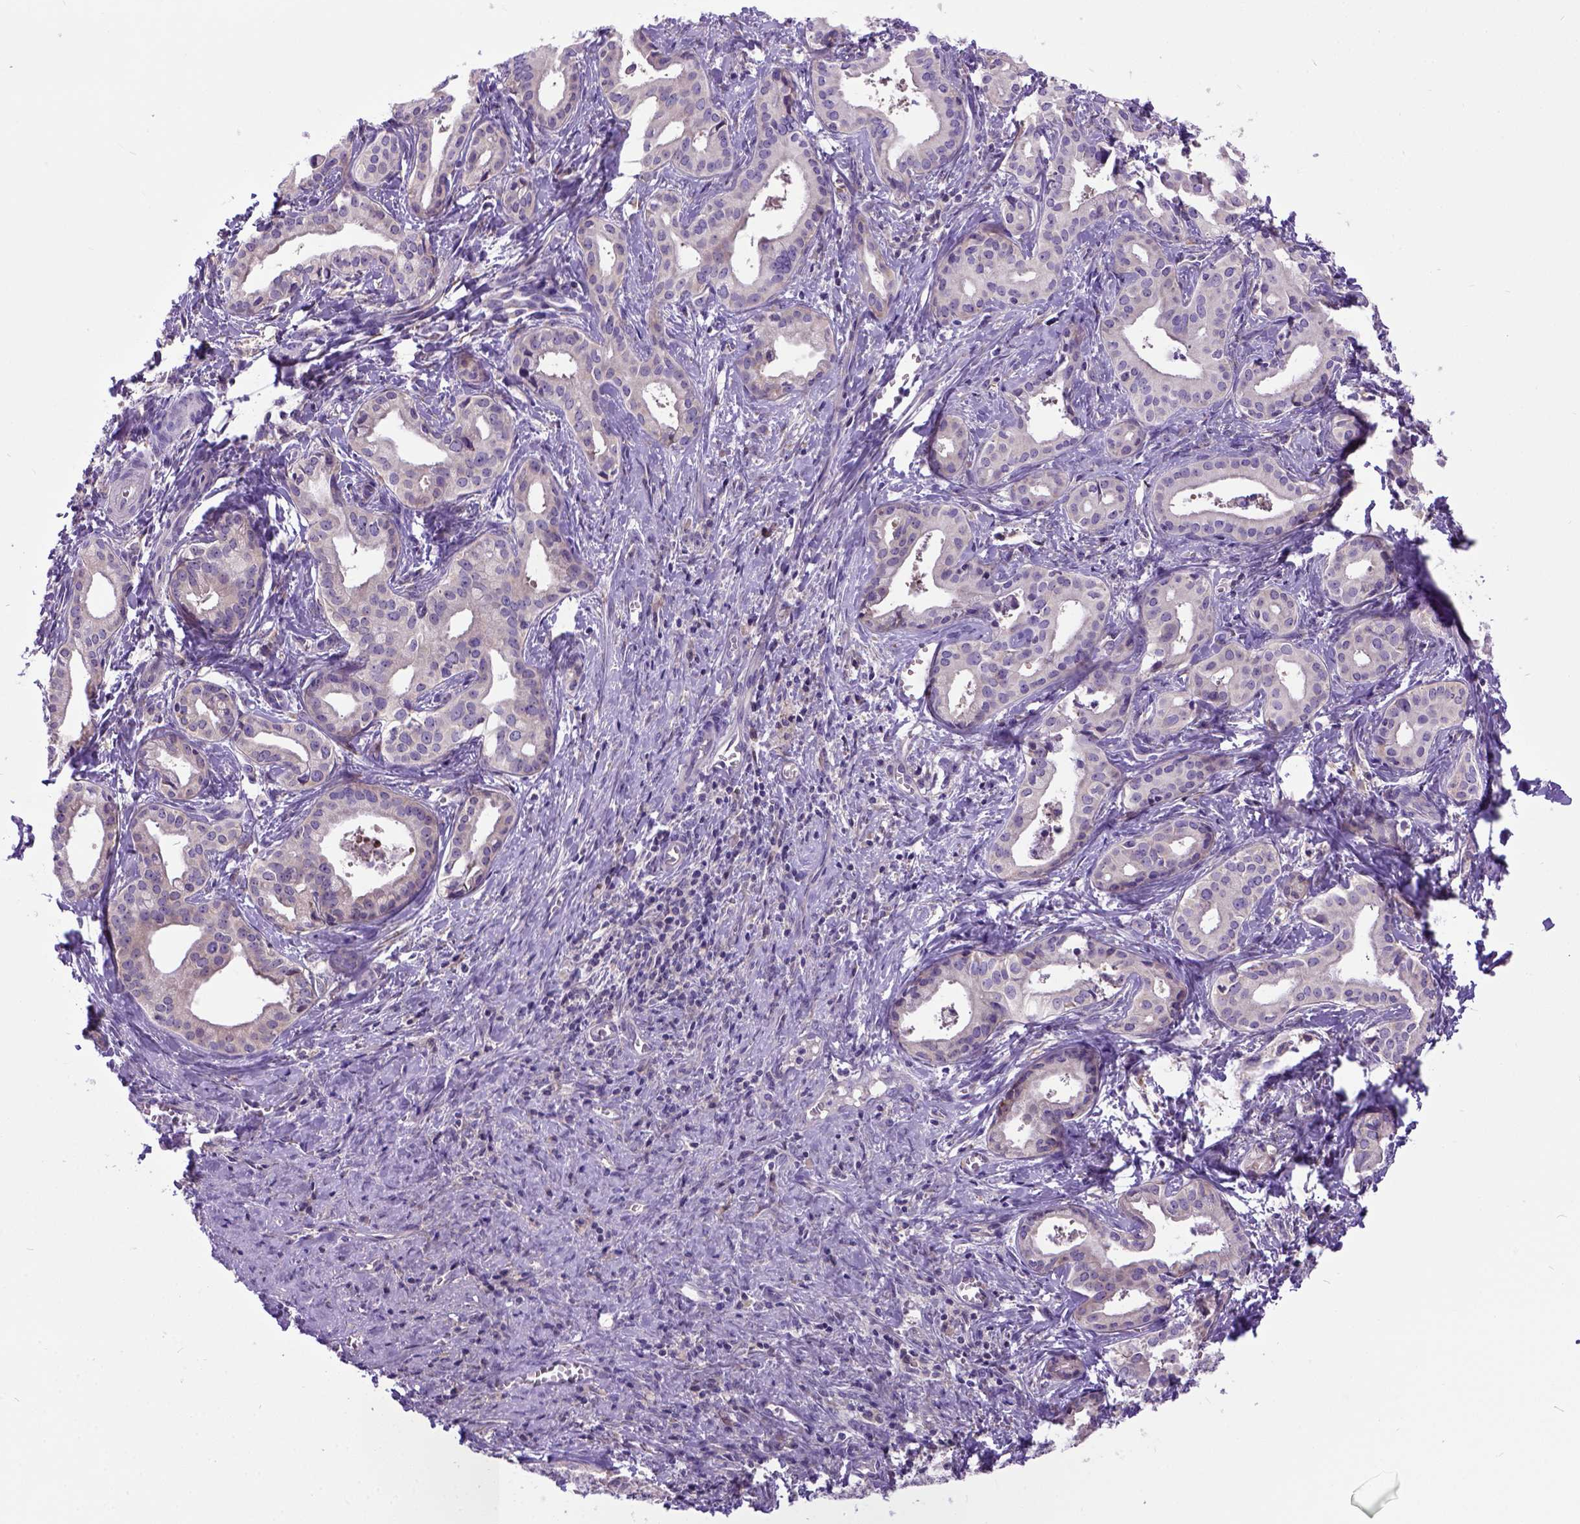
{"staining": {"intensity": "negative", "quantity": "none", "location": "none"}, "tissue": "liver cancer", "cell_type": "Tumor cells", "image_type": "cancer", "snomed": [{"axis": "morphology", "description": "Cholangiocarcinoma"}, {"axis": "topography", "description": "Liver"}], "caption": "An IHC photomicrograph of liver cancer (cholangiocarcinoma) is shown. There is no staining in tumor cells of liver cancer (cholangiocarcinoma). (Immunohistochemistry, brightfield microscopy, high magnification).", "gene": "NEK5", "patient": {"sex": "female", "age": 65}}